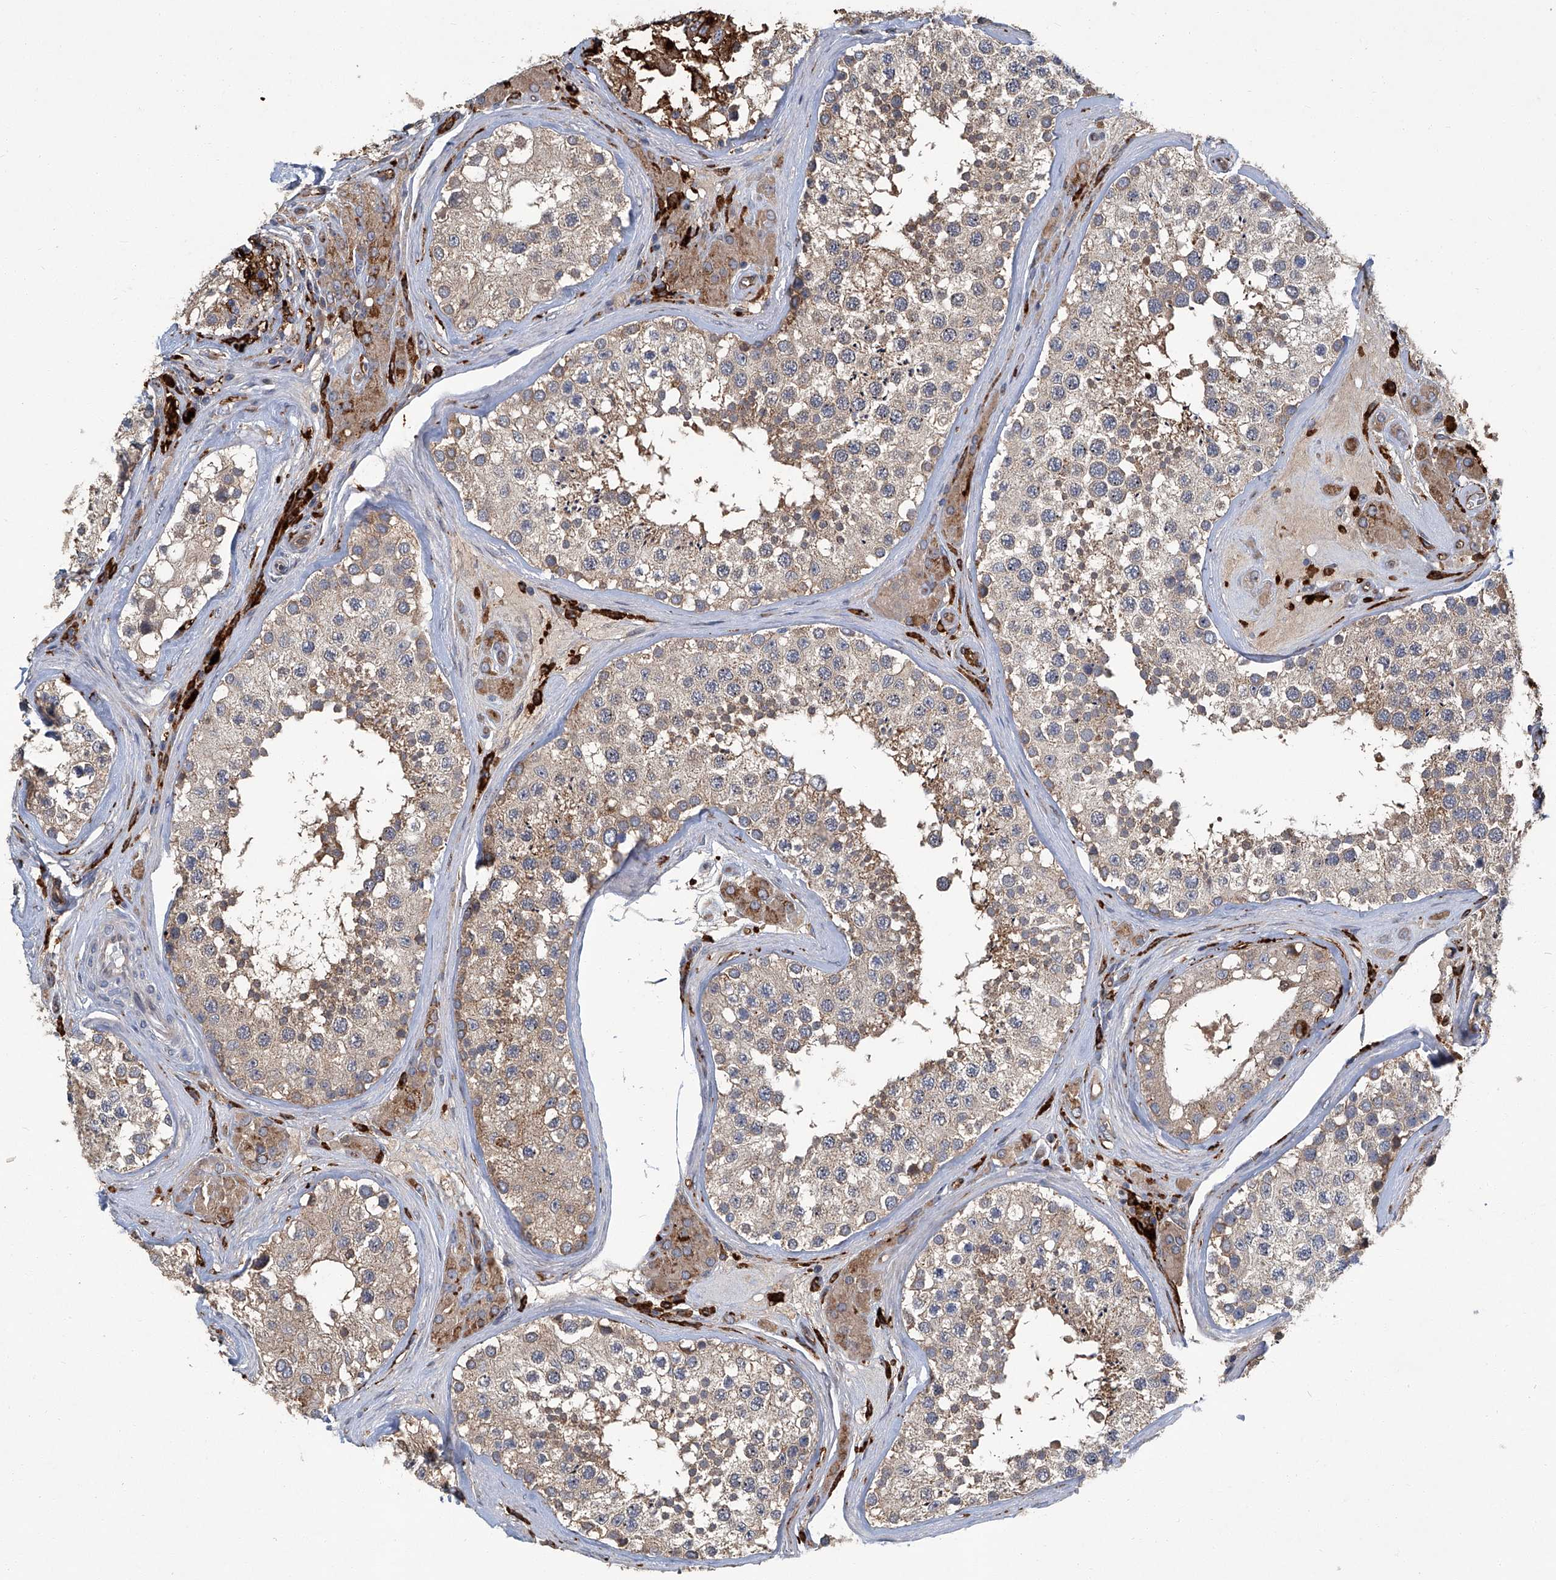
{"staining": {"intensity": "weak", "quantity": "25%-75%", "location": "cytoplasmic/membranous"}, "tissue": "testis", "cell_type": "Cells in seminiferous ducts", "image_type": "normal", "snomed": [{"axis": "morphology", "description": "Normal tissue, NOS"}, {"axis": "topography", "description": "Testis"}], "caption": "Weak cytoplasmic/membranous protein expression is appreciated in approximately 25%-75% of cells in seminiferous ducts in testis. (DAB IHC, brown staining for protein, blue staining for nuclei).", "gene": "FAM167A", "patient": {"sex": "male", "age": 46}}